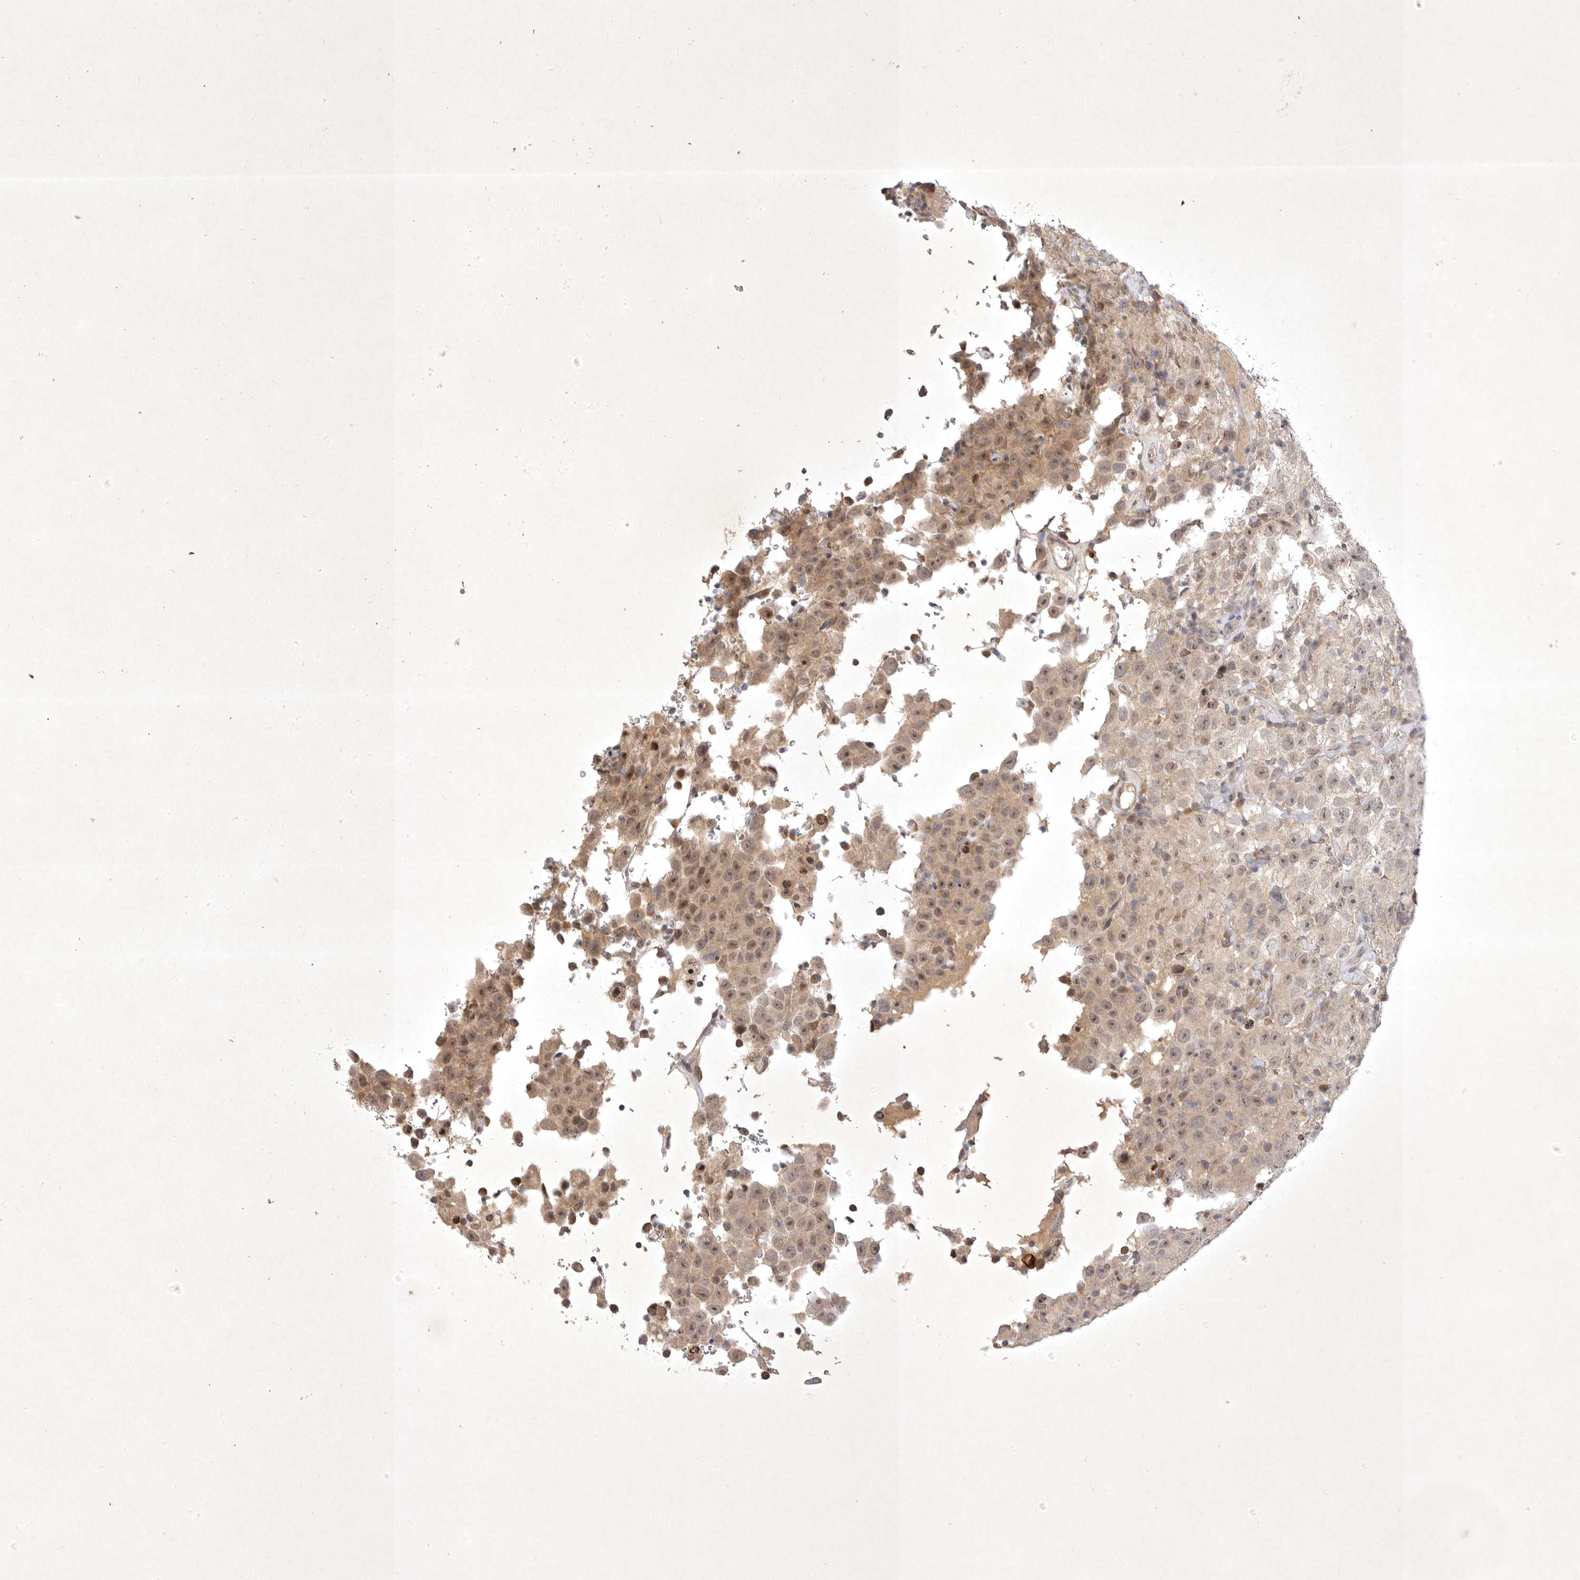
{"staining": {"intensity": "weak", "quantity": "25%-75%", "location": "cytoplasmic/membranous"}, "tissue": "testis cancer", "cell_type": "Tumor cells", "image_type": "cancer", "snomed": [{"axis": "morphology", "description": "Seminoma, NOS"}, {"axis": "topography", "description": "Testis"}], "caption": "High-power microscopy captured an immunohistochemistry image of testis cancer, revealing weak cytoplasmic/membranous expression in approximately 25%-75% of tumor cells.", "gene": "PTPDC1", "patient": {"sex": "male", "age": 41}}